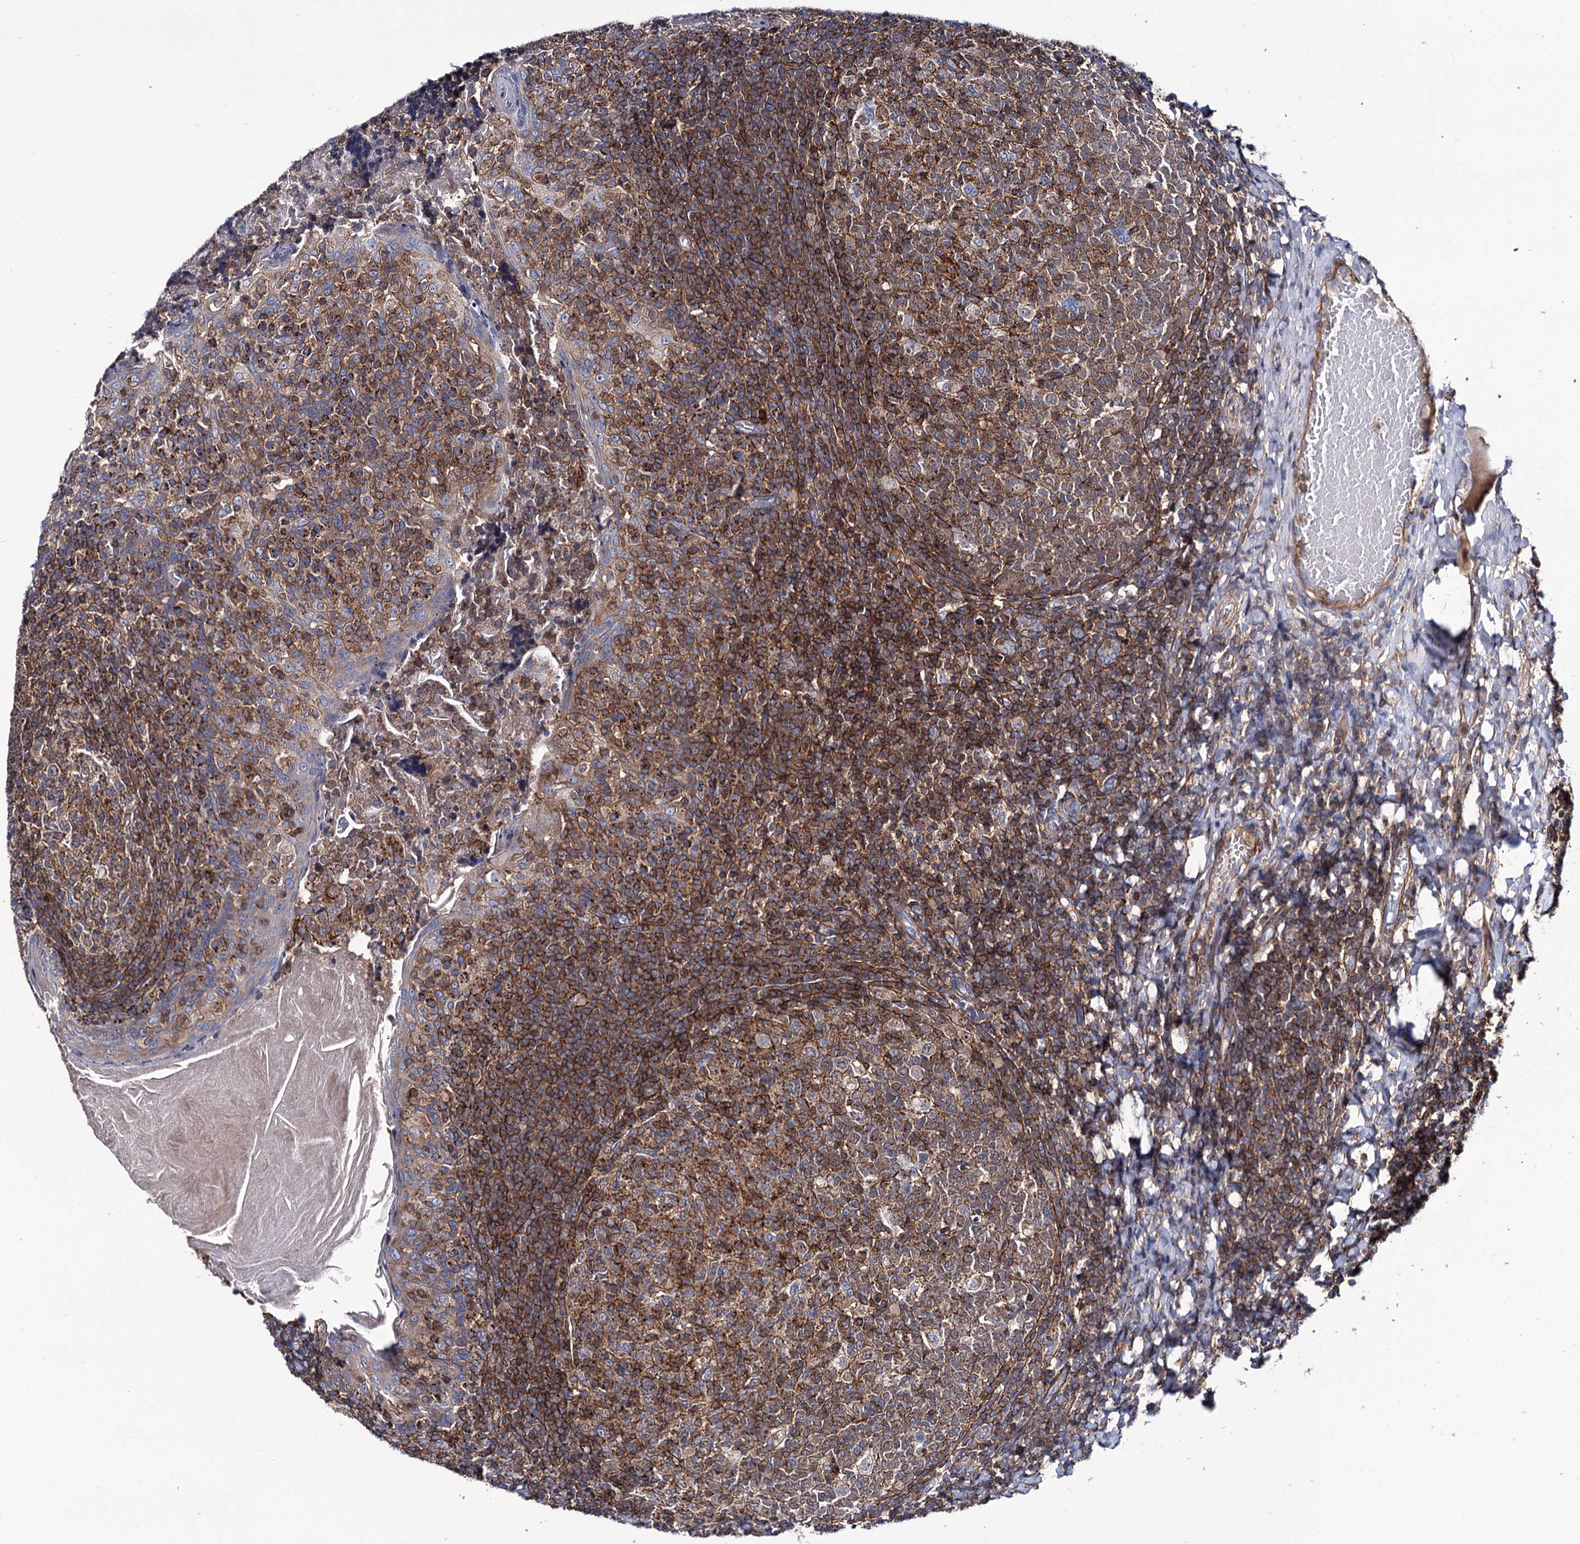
{"staining": {"intensity": "moderate", "quantity": ">75%", "location": "cytoplasmic/membranous"}, "tissue": "tonsil", "cell_type": "Germinal center cells", "image_type": "normal", "snomed": [{"axis": "morphology", "description": "Normal tissue, NOS"}, {"axis": "topography", "description": "Tonsil"}], "caption": "A medium amount of moderate cytoplasmic/membranous positivity is seen in approximately >75% of germinal center cells in benign tonsil. Nuclei are stained in blue.", "gene": "DEF6", "patient": {"sex": "female", "age": 19}}